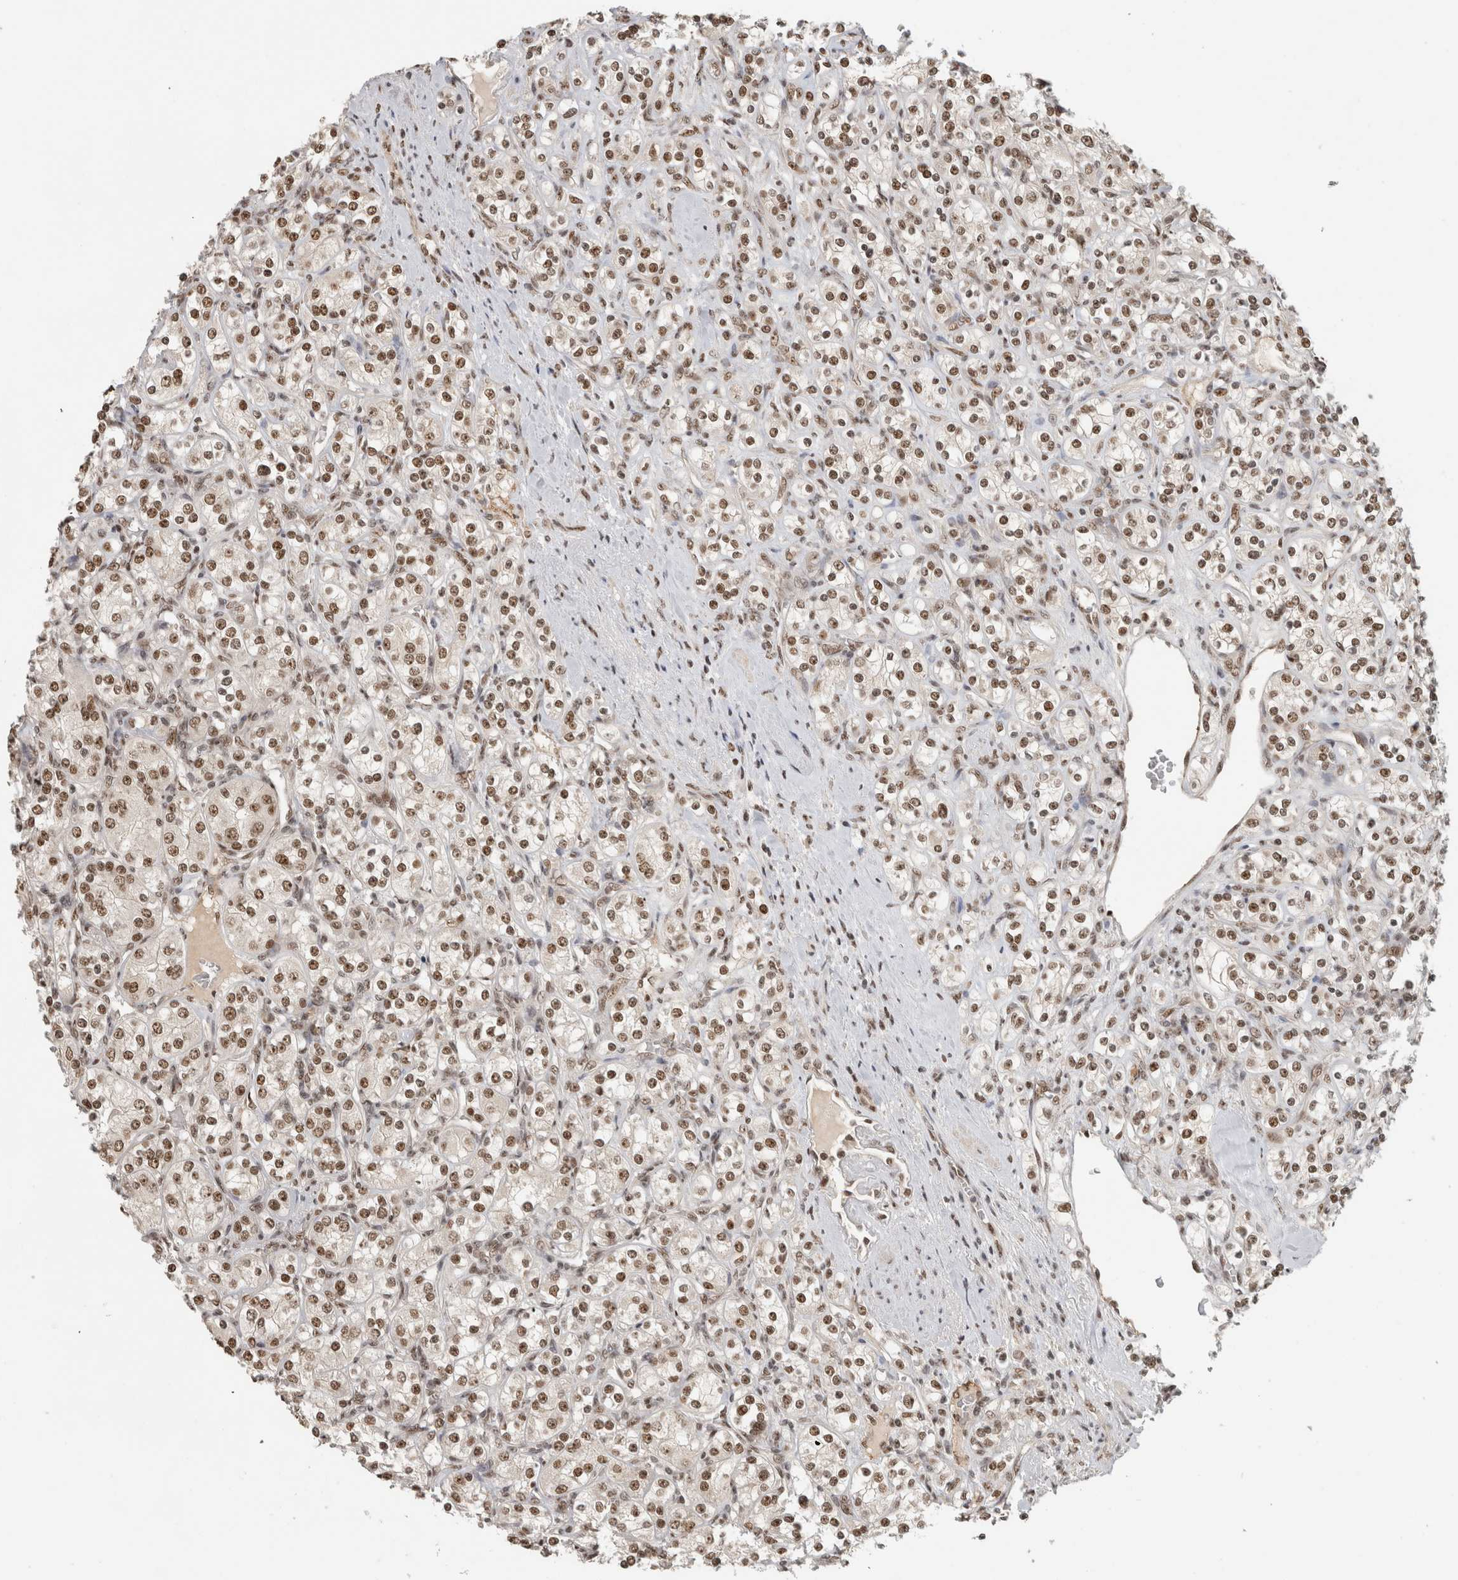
{"staining": {"intensity": "moderate", "quantity": ">75%", "location": "nuclear"}, "tissue": "renal cancer", "cell_type": "Tumor cells", "image_type": "cancer", "snomed": [{"axis": "morphology", "description": "Adenocarcinoma, NOS"}, {"axis": "topography", "description": "Kidney"}], "caption": "Moderate nuclear positivity for a protein is identified in approximately >75% of tumor cells of renal cancer (adenocarcinoma) using immunohistochemistry (IHC).", "gene": "EBNA1BP2", "patient": {"sex": "male", "age": 77}}